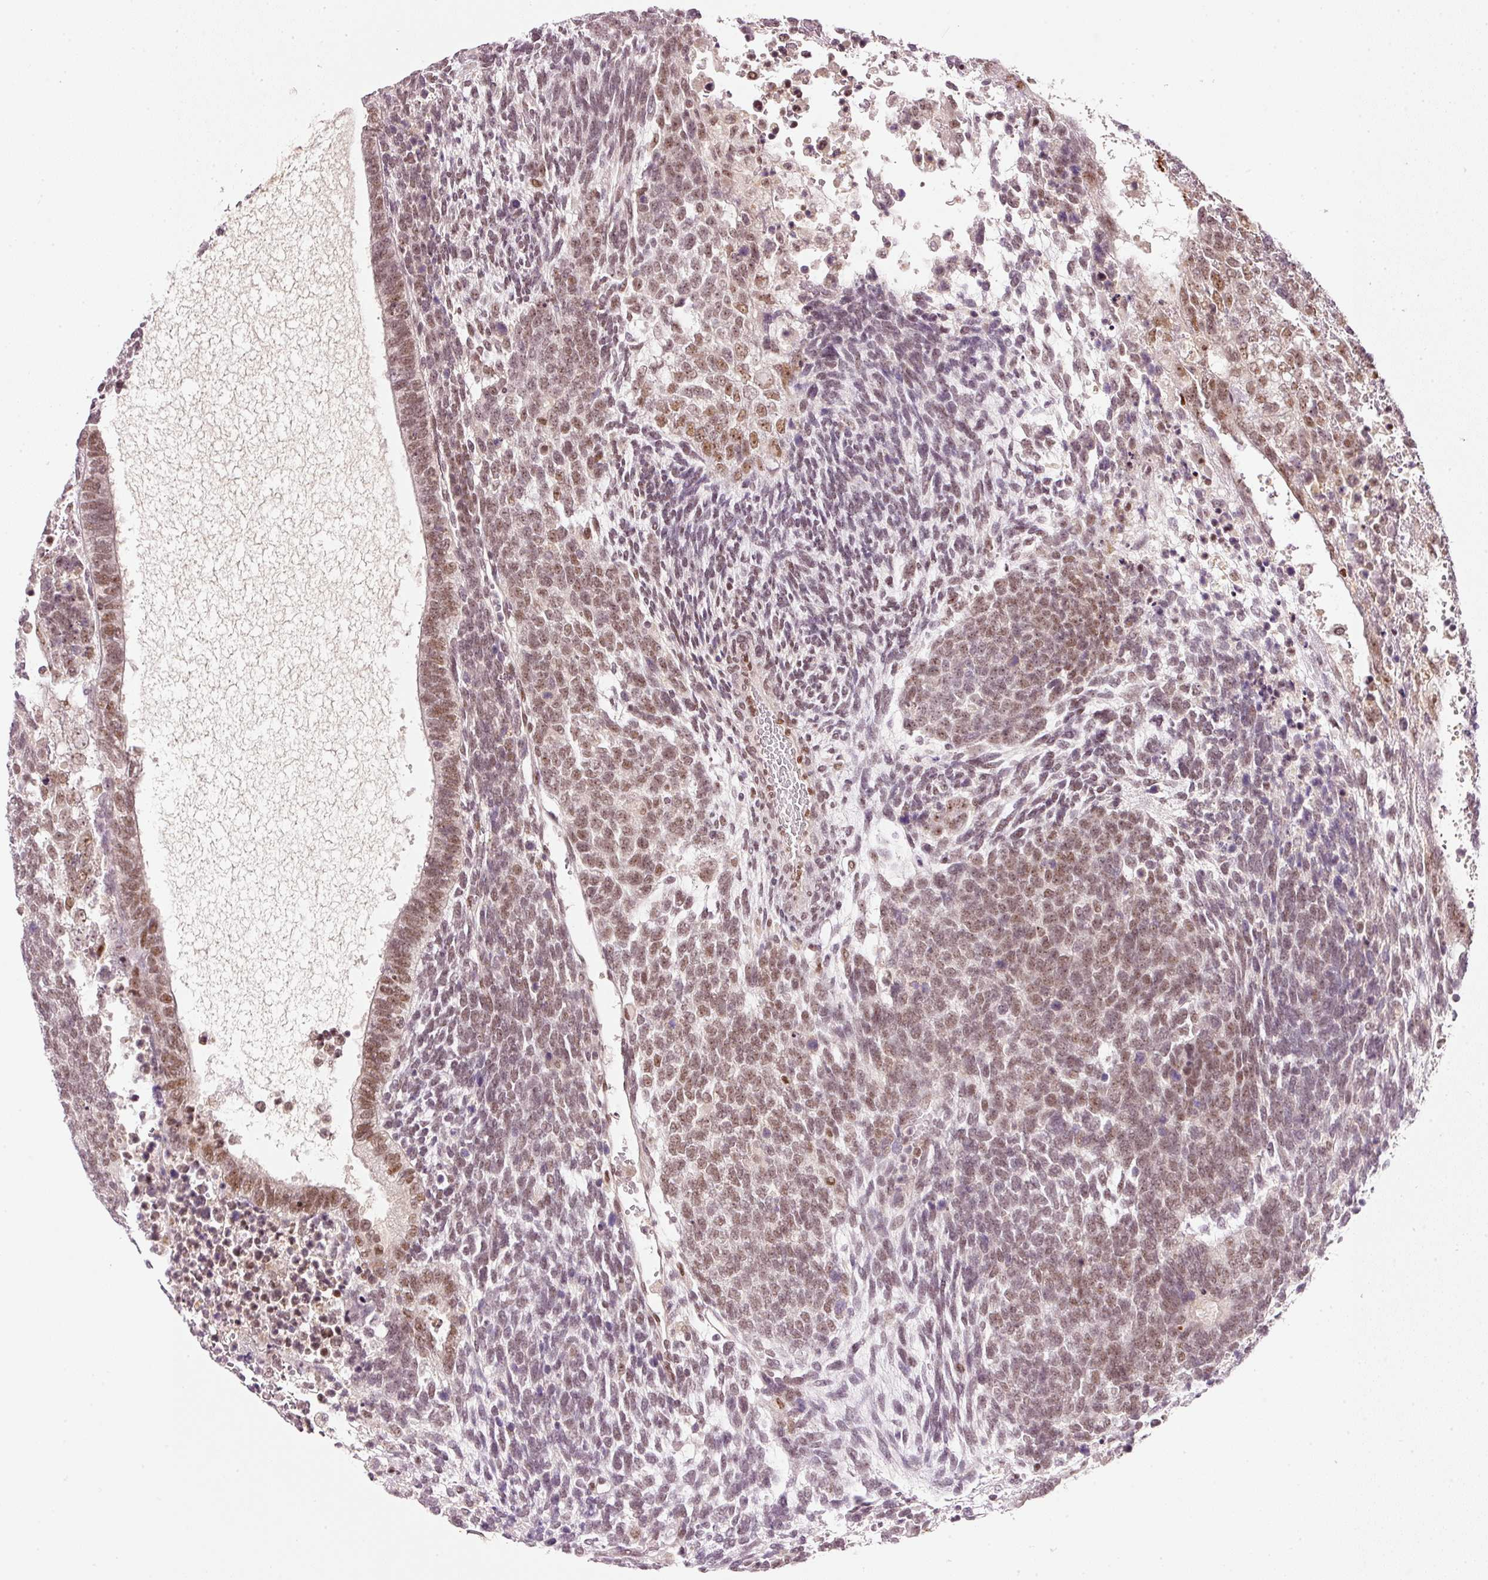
{"staining": {"intensity": "moderate", "quantity": "25%-75%", "location": "nuclear"}, "tissue": "testis cancer", "cell_type": "Tumor cells", "image_type": "cancer", "snomed": [{"axis": "morphology", "description": "Carcinoma, Embryonal, NOS"}, {"axis": "topography", "description": "Testis"}], "caption": "Human testis cancer (embryonal carcinoma) stained with a protein marker demonstrates moderate staining in tumor cells.", "gene": "FSTL3", "patient": {"sex": "male", "age": 23}}